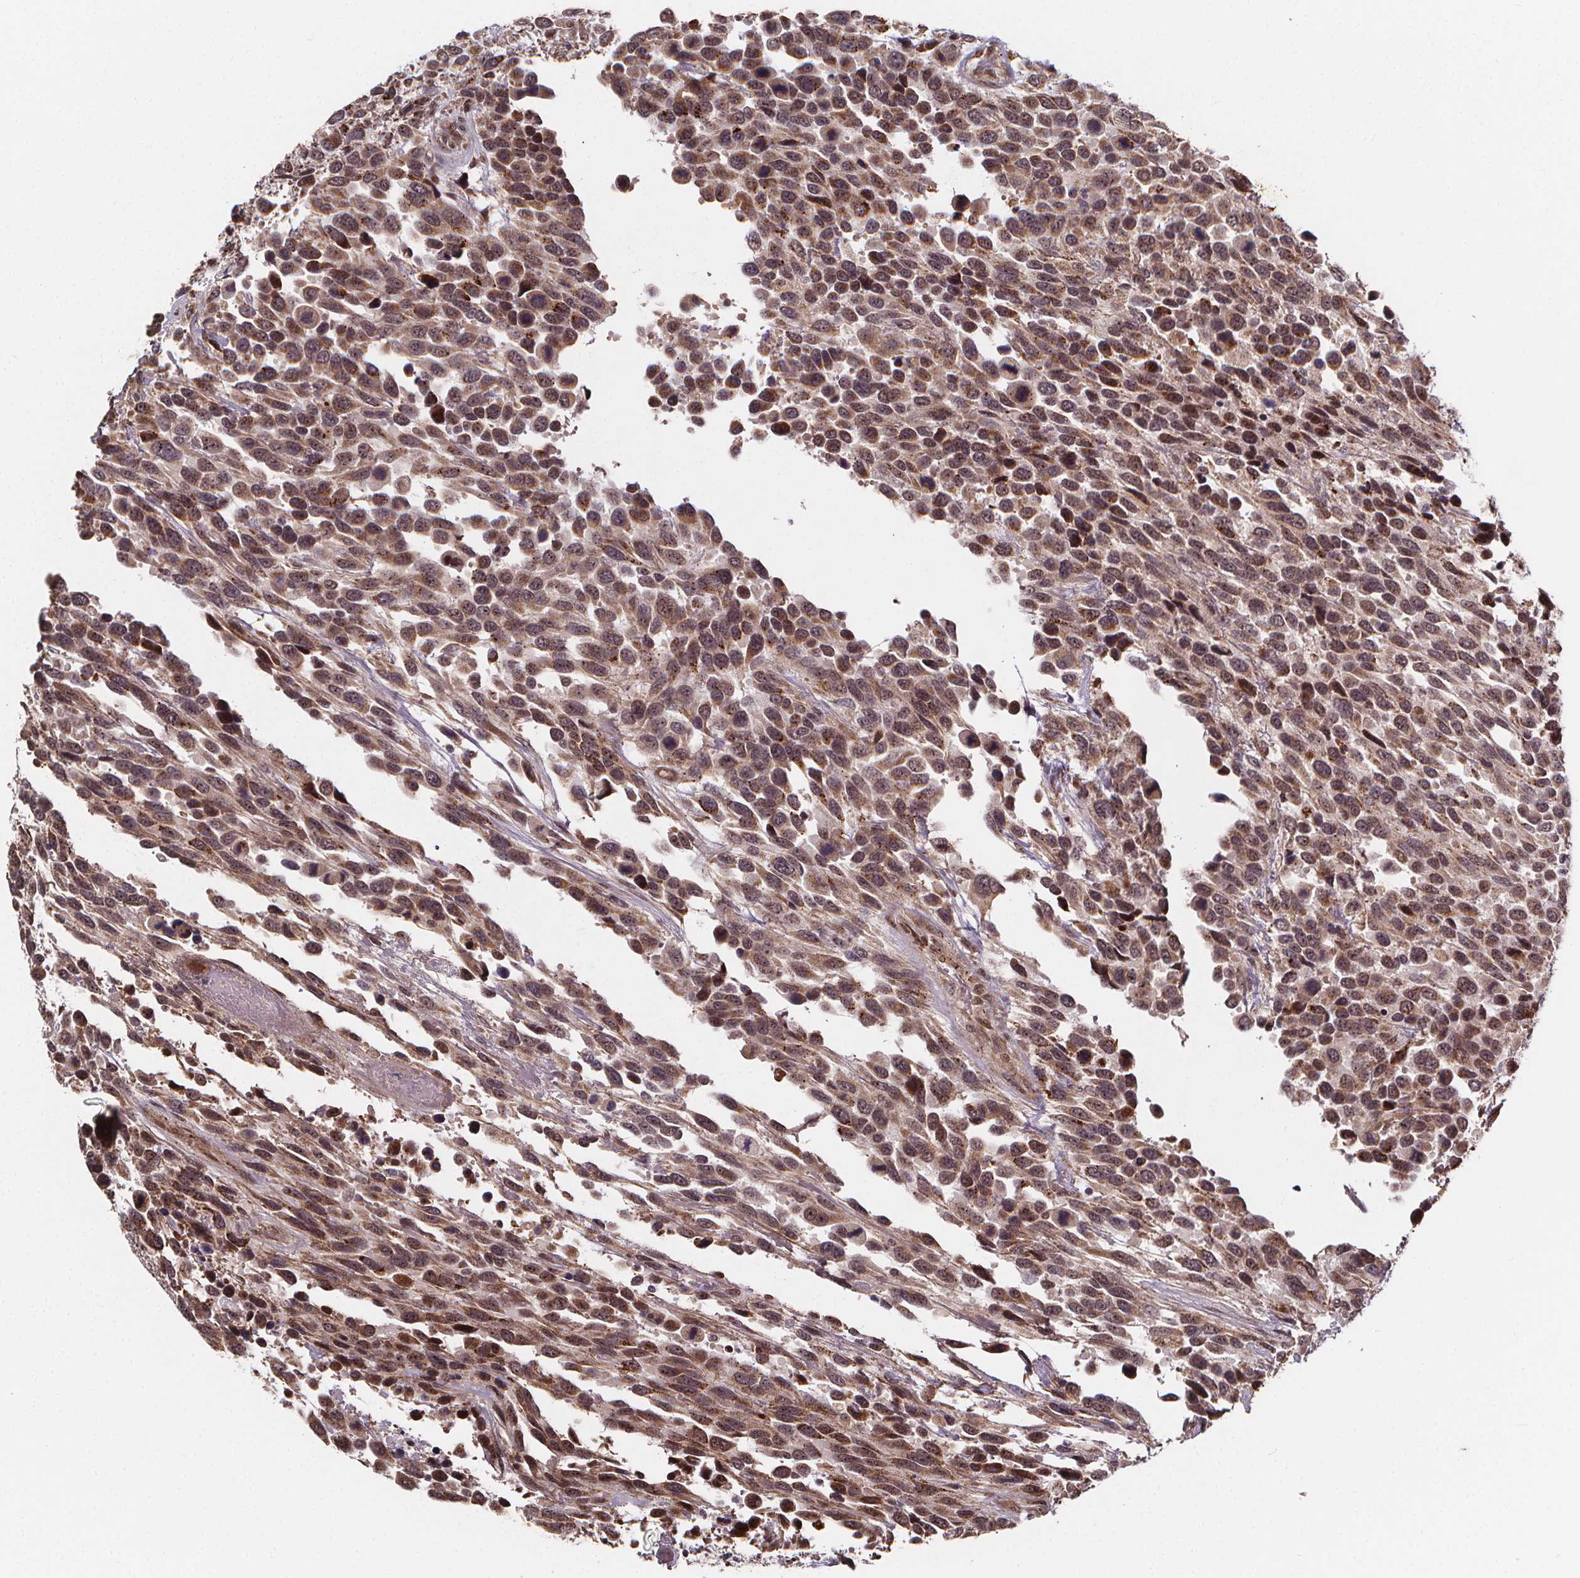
{"staining": {"intensity": "weak", "quantity": ">75%", "location": "cytoplasmic/membranous,nuclear"}, "tissue": "urothelial cancer", "cell_type": "Tumor cells", "image_type": "cancer", "snomed": [{"axis": "morphology", "description": "Urothelial carcinoma, High grade"}, {"axis": "topography", "description": "Urinary bladder"}], "caption": "Human urothelial cancer stained with a brown dye displays weak cytoplasmic/membranous and nuclear positive expression in about >75% of tumor cells.", "gene": "DDIT3", "patient": {"sex": "female", "age": 70}}